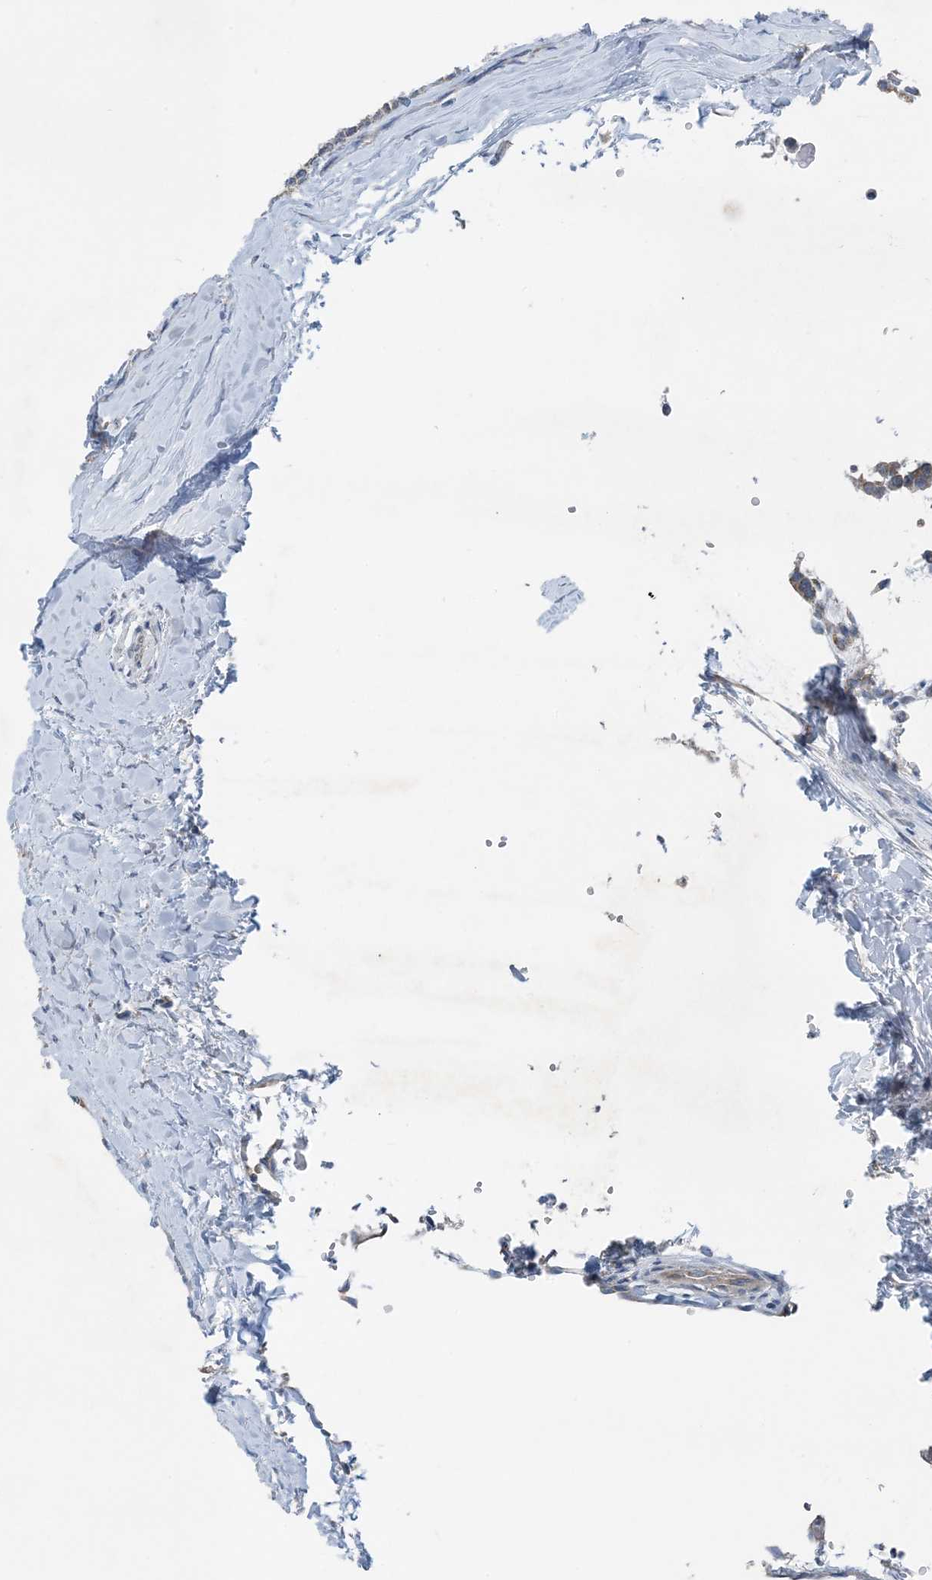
{"staining": {"intensity": "weak", "quantity": ">75%", "location": "cytoplasmic/membranous"}, "tissue": "head and neck cancer", "cell_type": "Tumor cells", "image_type": "cancer", "snomed": [{"axis": "morphology", "description": "Adenocarcinoma, NOS"}, {"axis": "morphology", "description": "Adenoma, NOS"}, {"axis": "topography", "description": "Head-Neck"}], "caption": "An image showing weak cytoplasmic/membranous expression in about >75% of tumor cells in head and neck cancer (adenoma), as visualized by brown immunohistochemical staining.", "gene": "DHX30", "patient": {"sex": "female", "age": 55}}